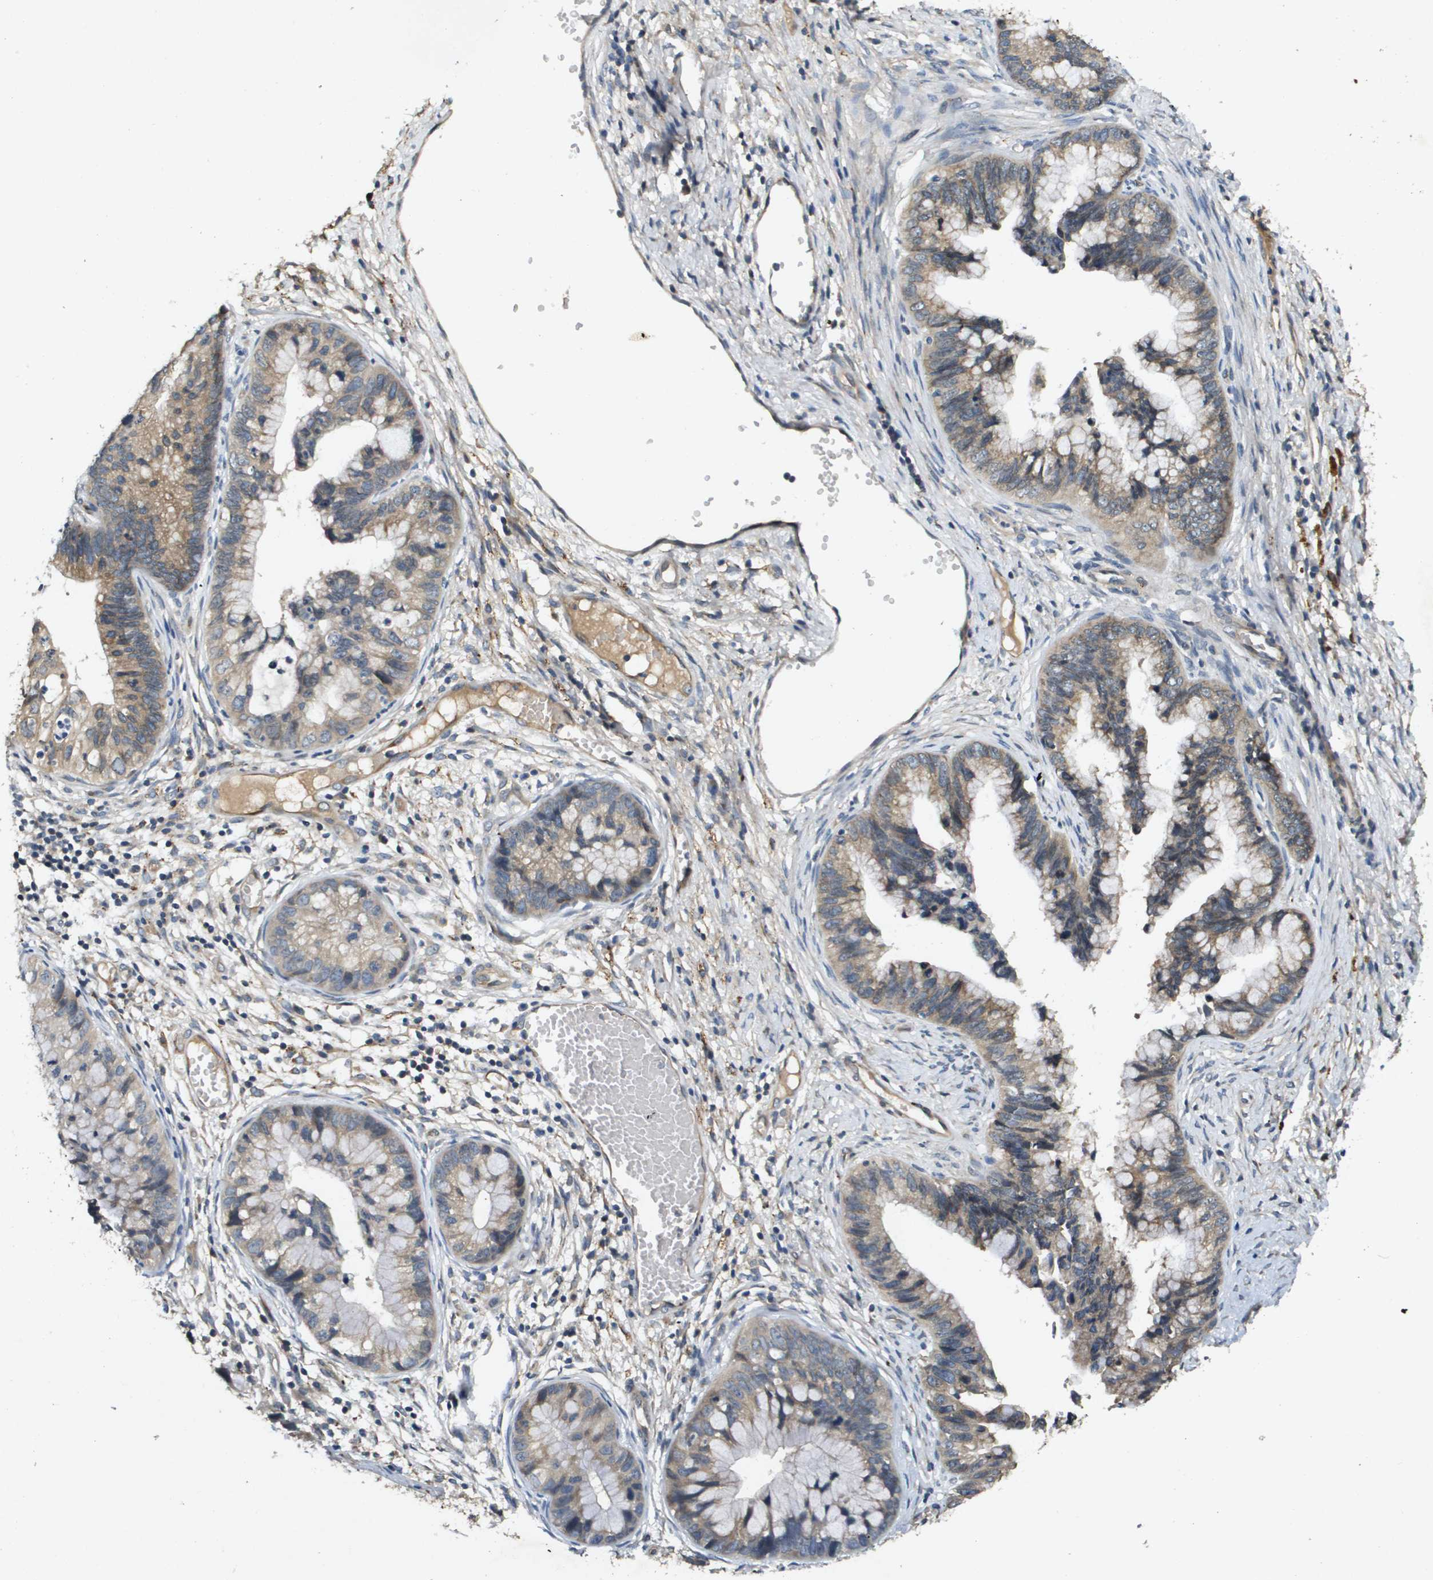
{"staining": {"intensity": "weak", "quantity": ">75%", "location": "cytoplasmic/membranous"}, "tissue": "cervical cancer", "cell_type": "Tumor cells", "image_type": "cancer", "snomed": [{"axis": "morphology", "description": "Adenocarcinoma, NOS"}, {"axis": "topography", "description": "Cervix"}], "caption": "Immunohistochemistry of cervical cancer displays low levels of weak cytoplasmic/membranous positivity in approximately >75% of tumor cells. Using DAB (brown) and hematoxylin (blue) stains, captured at high magnification using brightfield microscopy.", "gene": "PGAP3", "patient": {"sex": "female", "age": 44}}